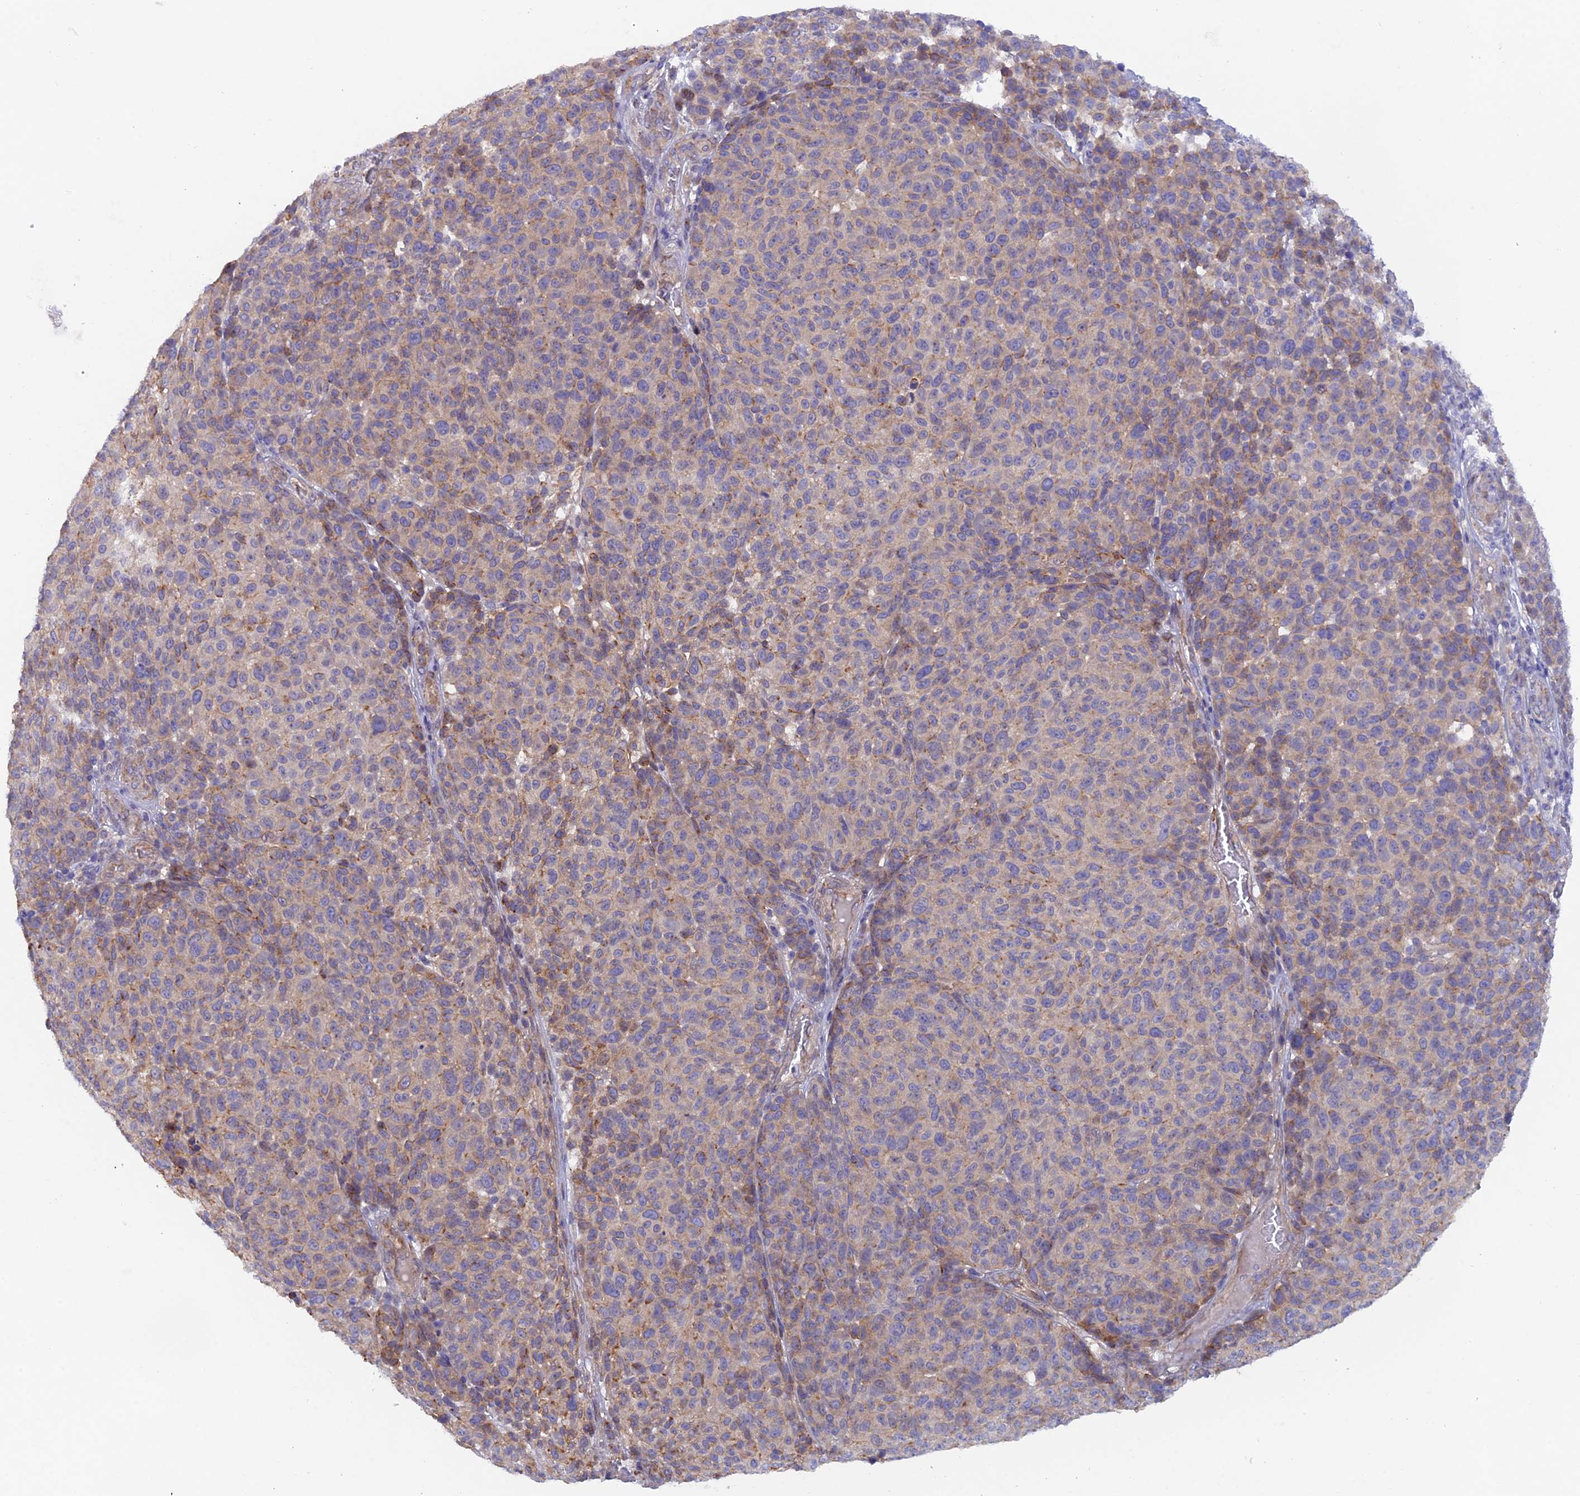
{"staining": {"intensity": "weak", "quantity": "<25%", "location": "cytoplasmic/membranous"}, "tissue": "melanoma", "cell_type": "Tumor cells", "image_type": "cancer", "snomed": [{"axis": "morphology", "description": "Malignant melanoma, NOS"}, {"axis": "topography", "description": "Skin"}], "caption": "Immunohistochemistry (IHC) image of neoplastic tissue: human malignant melanoma stained with DAB (3,3'-diaminobenzidine) reveals no significant protein positivity in tumor cells.", "gene": "FZR1", "patient": {"sex": "male", "age": 49}}